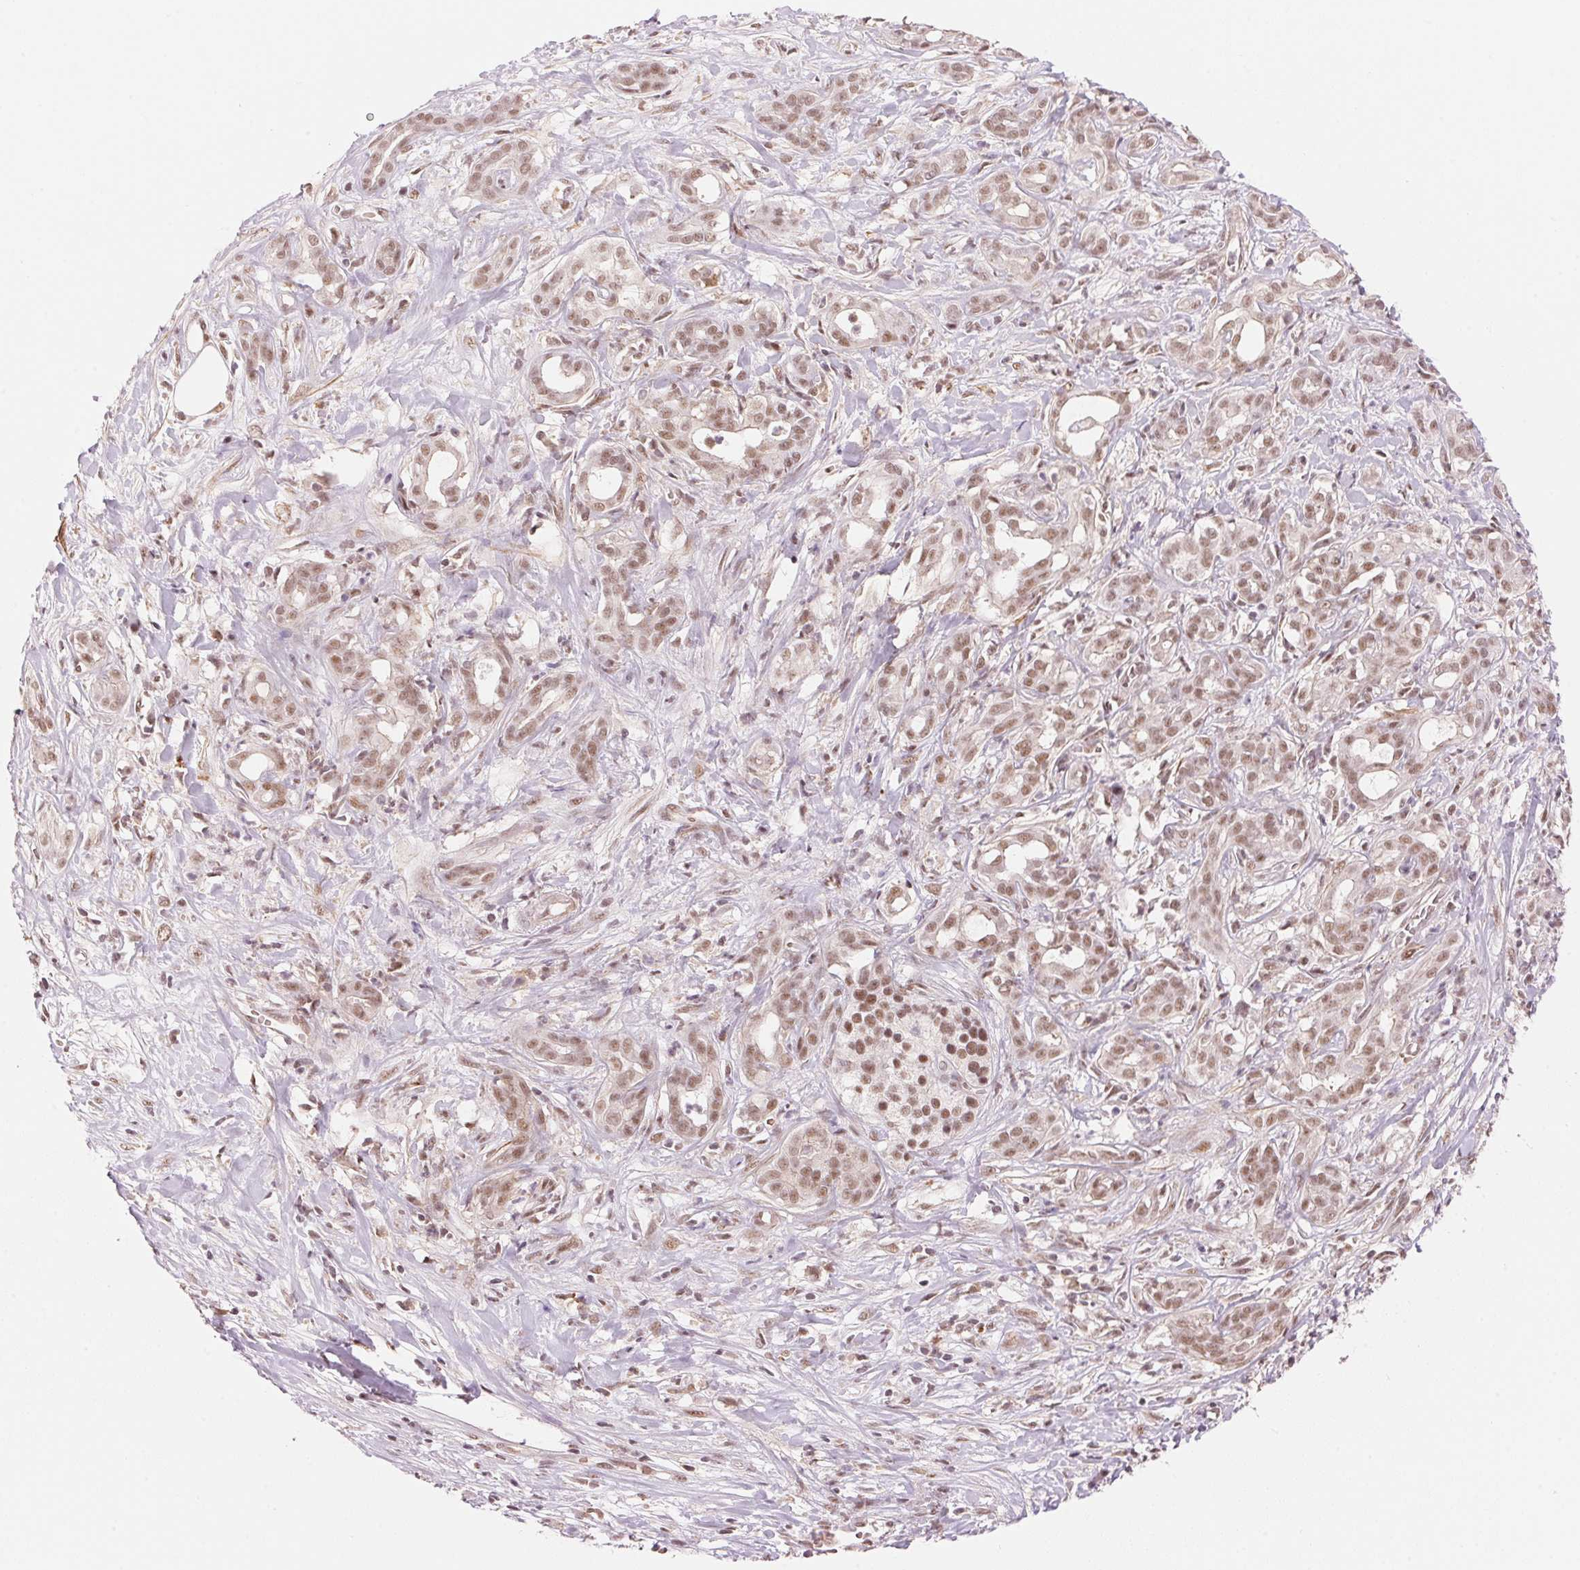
{"staining": {"intensity": "moderate", "quantity": ">75%", "location": "nuclear"}, "tissue": "pancreatic cancer", "cell_type": "Tumor cells", "image_type": "cancer", "snomed": [{"axis": "morphology", "description": "Adenocarcinoma, NOS"}, {"axis": "topography", "description": "Pancreas"}], "caption": "High-magnification brightfield microscopy of pancreatic adenocarcinoma stained with DAB (brown) and counterstained with hematoxylin (blue). tumor cells exhibit moderate nuclear staining is identified in approximately>75% of cells. Nuclei are stained in blue.", "gene": "HNRNPDL", "patient": {"sex": "male", "age": 61}}